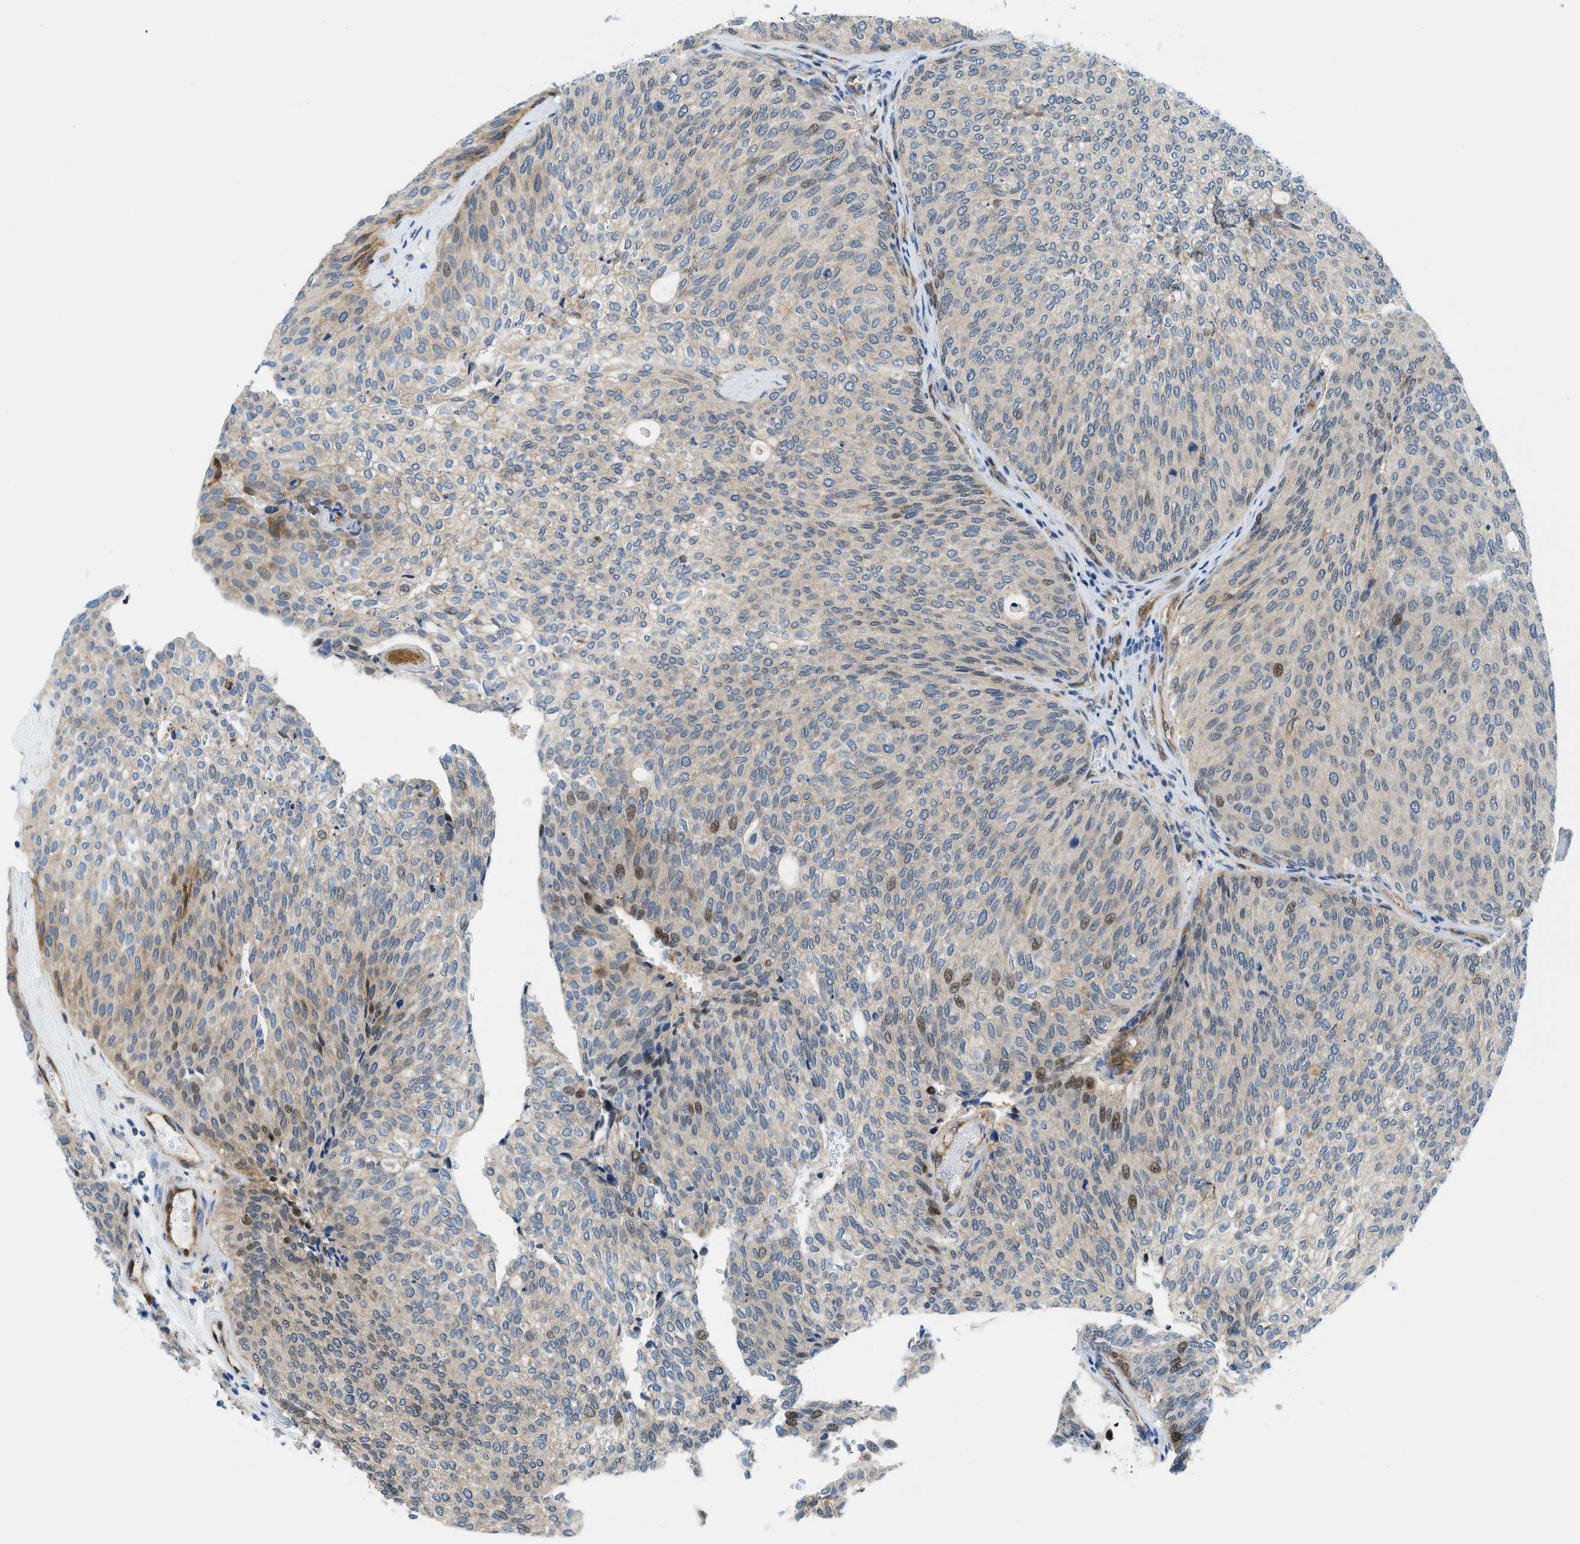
{"staining": {"intensity": "weak", "quantity": "<25%", "location": "nuclear"}, "tissue": "urothelial cancer", "cell_type": "Tumor cells", "image_type": "cancer", "snomed": [{"axis": "morphology", "description": "Urothelial carcinoma, Low grade"}, {"axis": "topography", "description": "Urinary bladder"}], "caption": "Urothelial cancer was stained to show a protein in brown. There is no significant expression in tumor cells.", "gene": "YWHAE", "patient": {"sex": "female", "age": 79}}